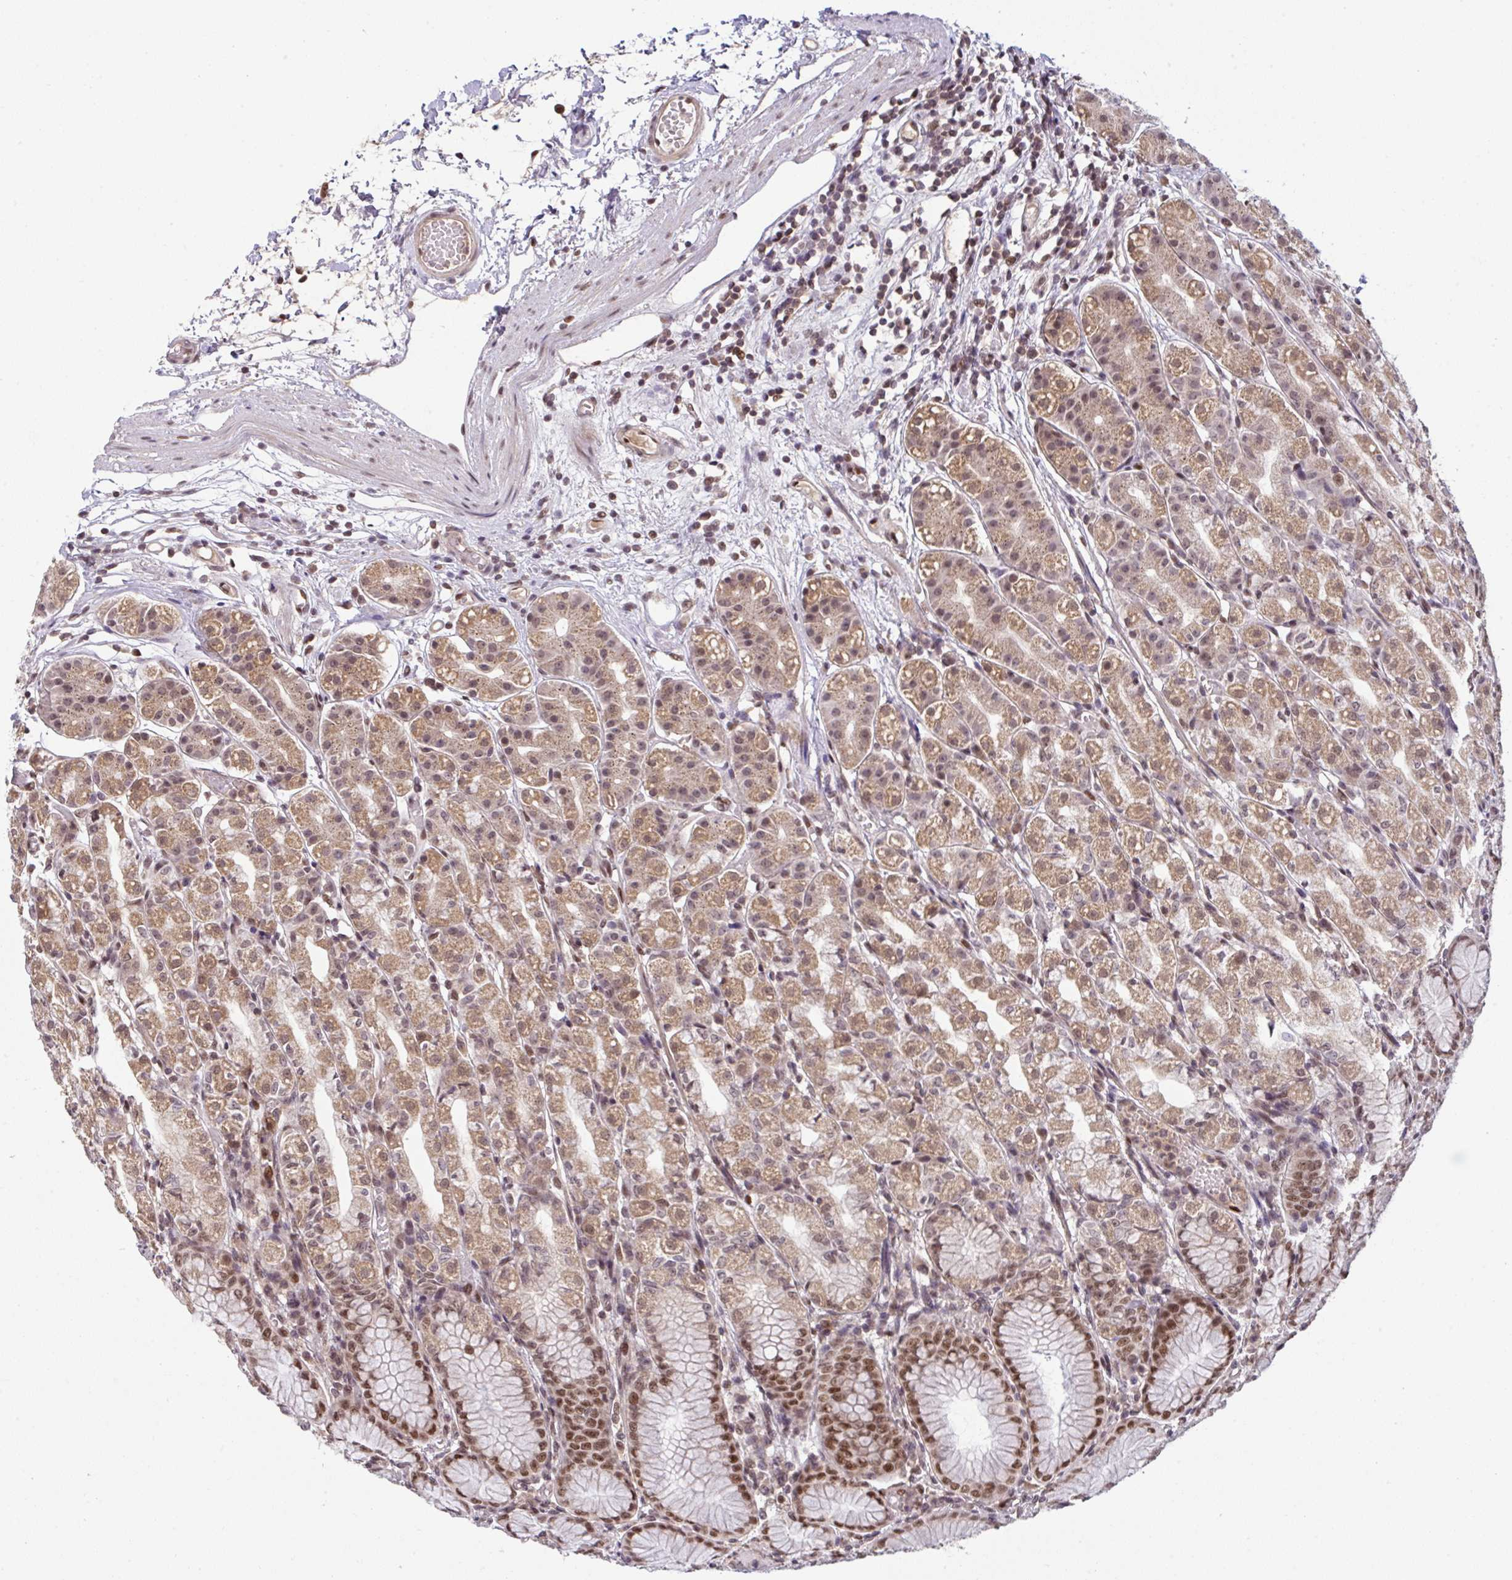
{"staining": {"intensity": "moderate", "quantity": ">75%", "location": "cytoplasmic/membranous,nuclear"}, "tissue": "stomach", "cell_type": "Glandular cells", "image_type": "normal", "snomed": [{"axis": "morphology", "description": "Normal tissue, NOS"}, {"axis": "topography", "description": "Stomach"}], "caption": "Immunohistochemical staining of unremarkable stomach exhibits moderate cytoplasmic/membranous,nuclear protein positivity in about >75% of glandular cells.", "gene": "KLF2", "patient": {"sex": "female", "age": 57}}